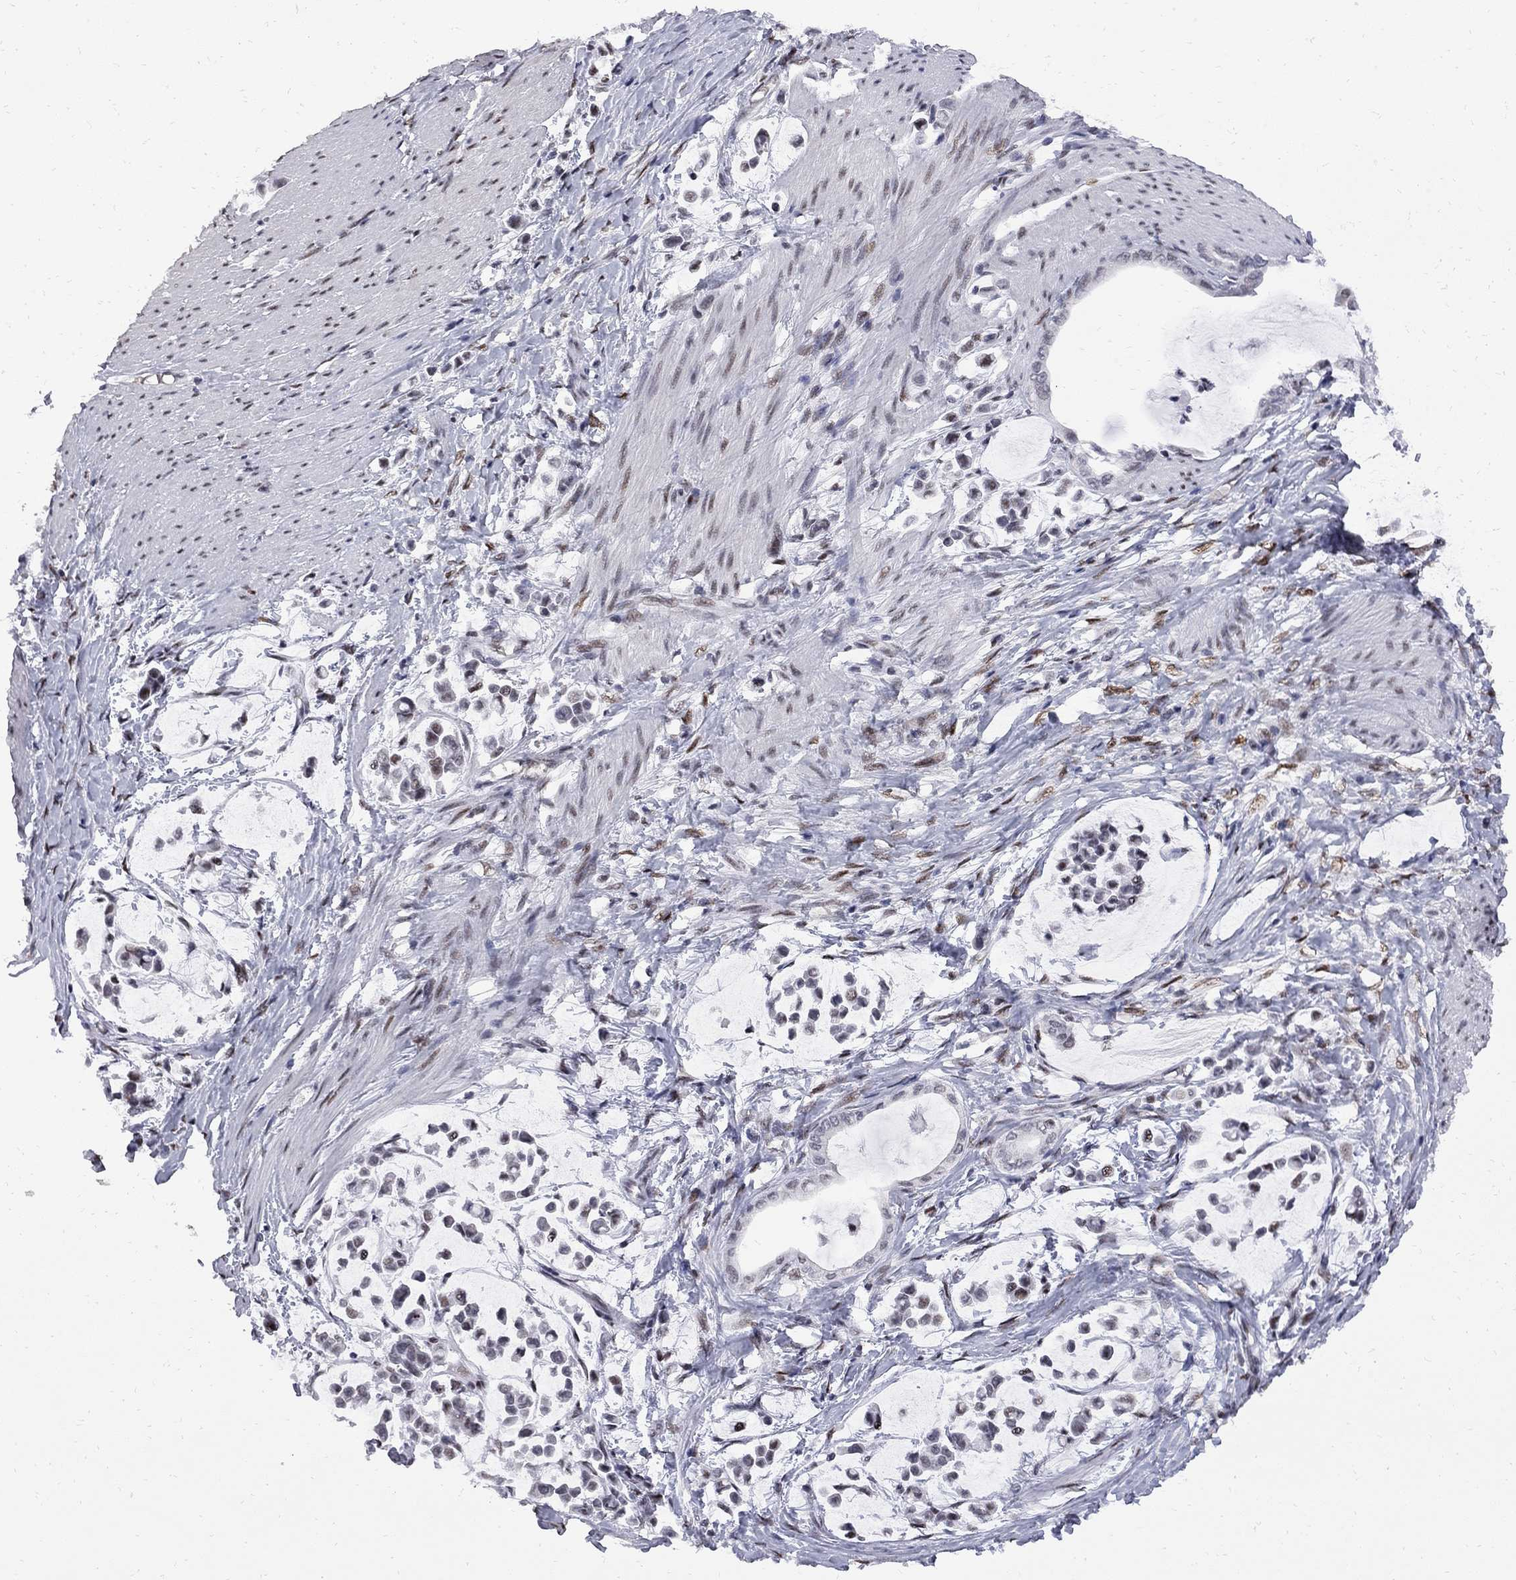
{"staining": {"intensity": "weak", "quantity": "<25%", "location": "nuclear"}, "tissue": "stomach cancer", "cell_type": "Tumor cells", "image_type": "cancer", "snomed": [{"axis": "morphology", "description": "Adenocarcinoma, NOS"}, {"axis": "topography", "description": "Stomach"}], "caption": "DAB immunohistochemical staining of human stomach cancer (adenocarcinoma) exhibits no significant staining in tumor cells.", "gene": "ZBTB47", "patient": {"sex": "male", "age": 82}}